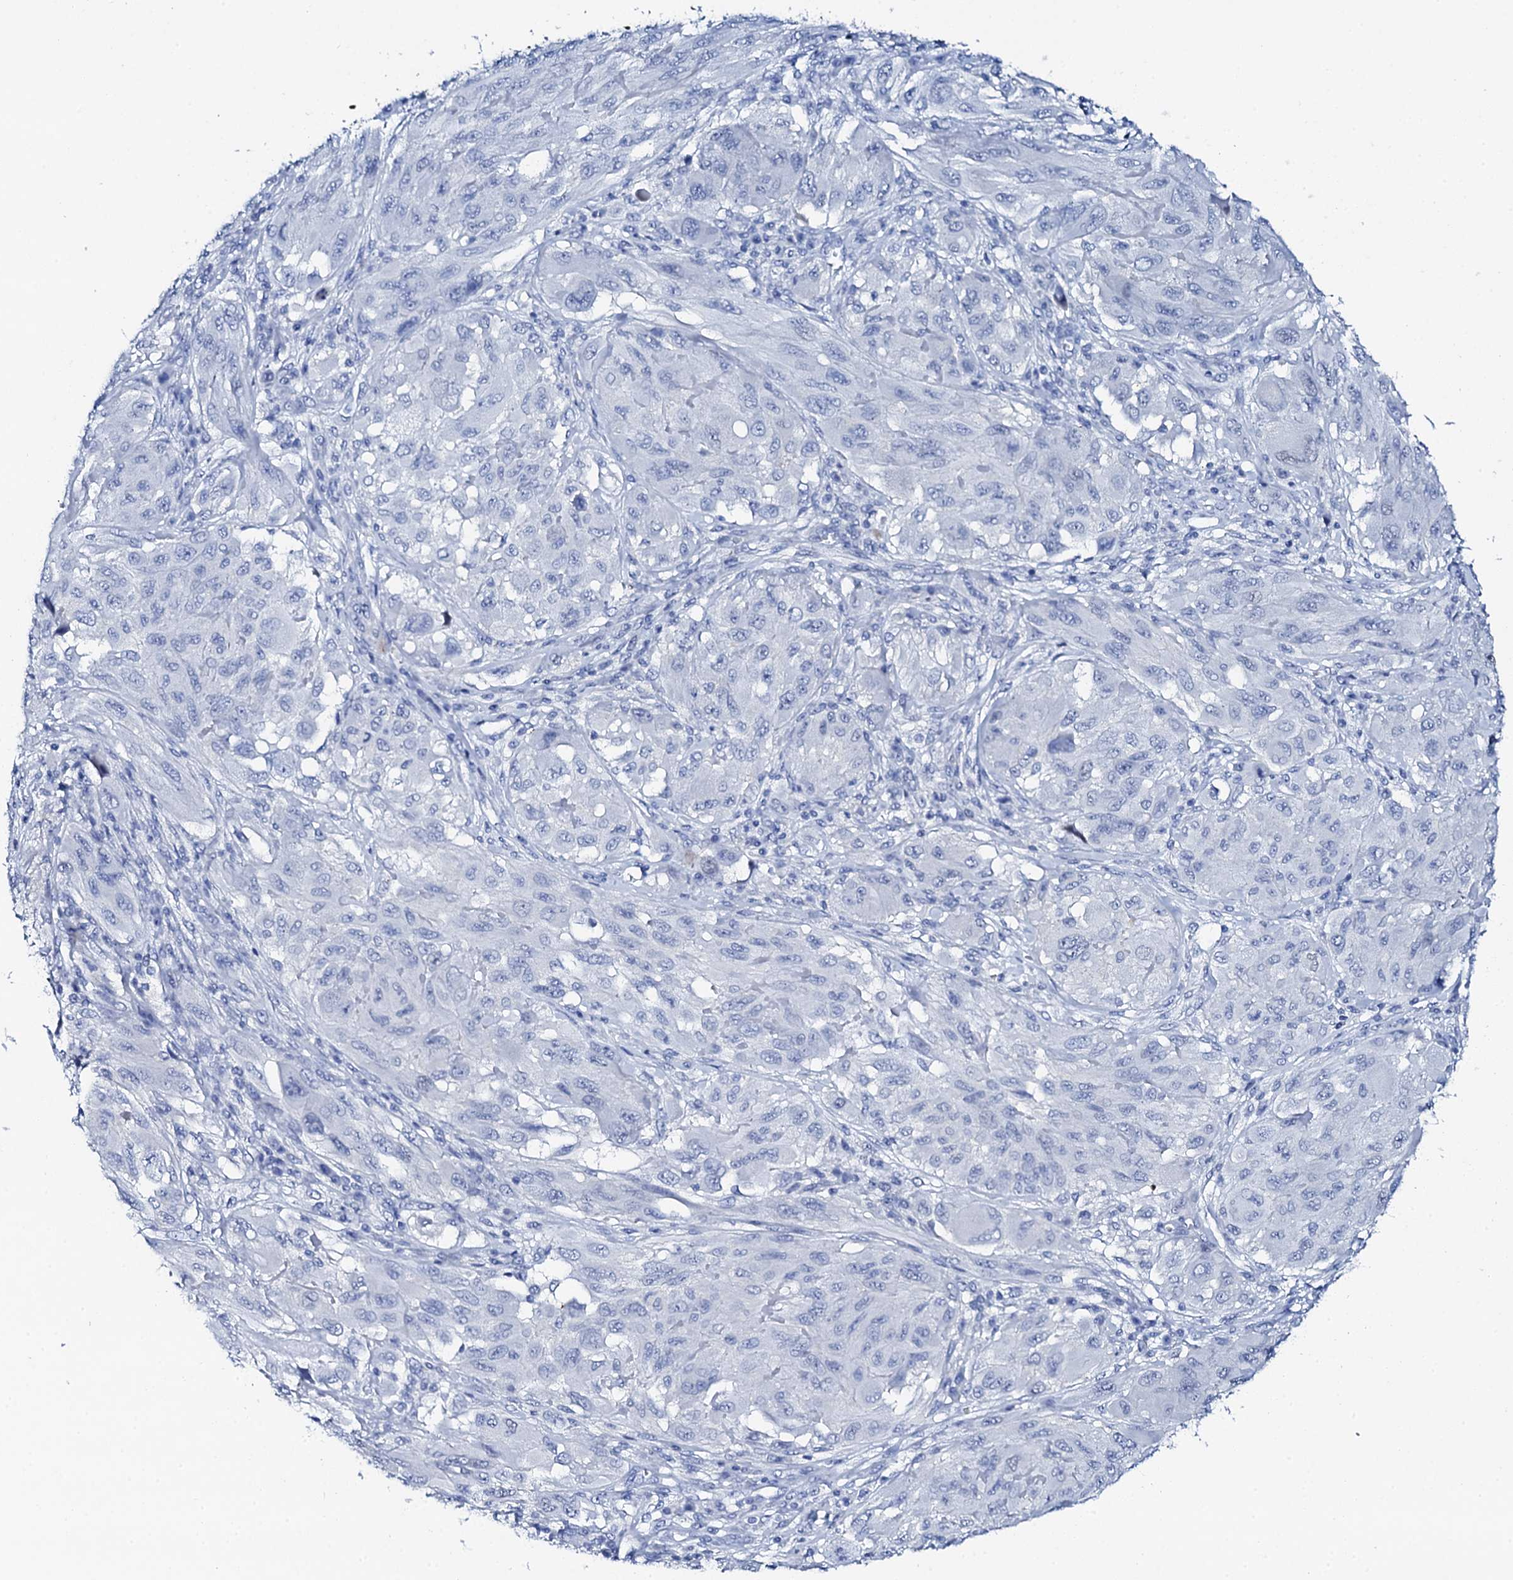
{"staining": {"intensity": "negative", "quantity": "none", "location": "none"}, "tissue": "melanoma", "cell_type": "Tumor cells", "image_type": "cancer", "snomed": [{"axis": "morphology", "description": "Malignant melanoma, NOS"}, {"axis": "topography", "description": "Skin"}], "caption": "The IHC histopathology image has no significant positivity in tumor cells of melanoma tissue. Nuclei are stained in blue.", "gene": "NUDT13", "patient": {"sex": "female", "age": 91}}